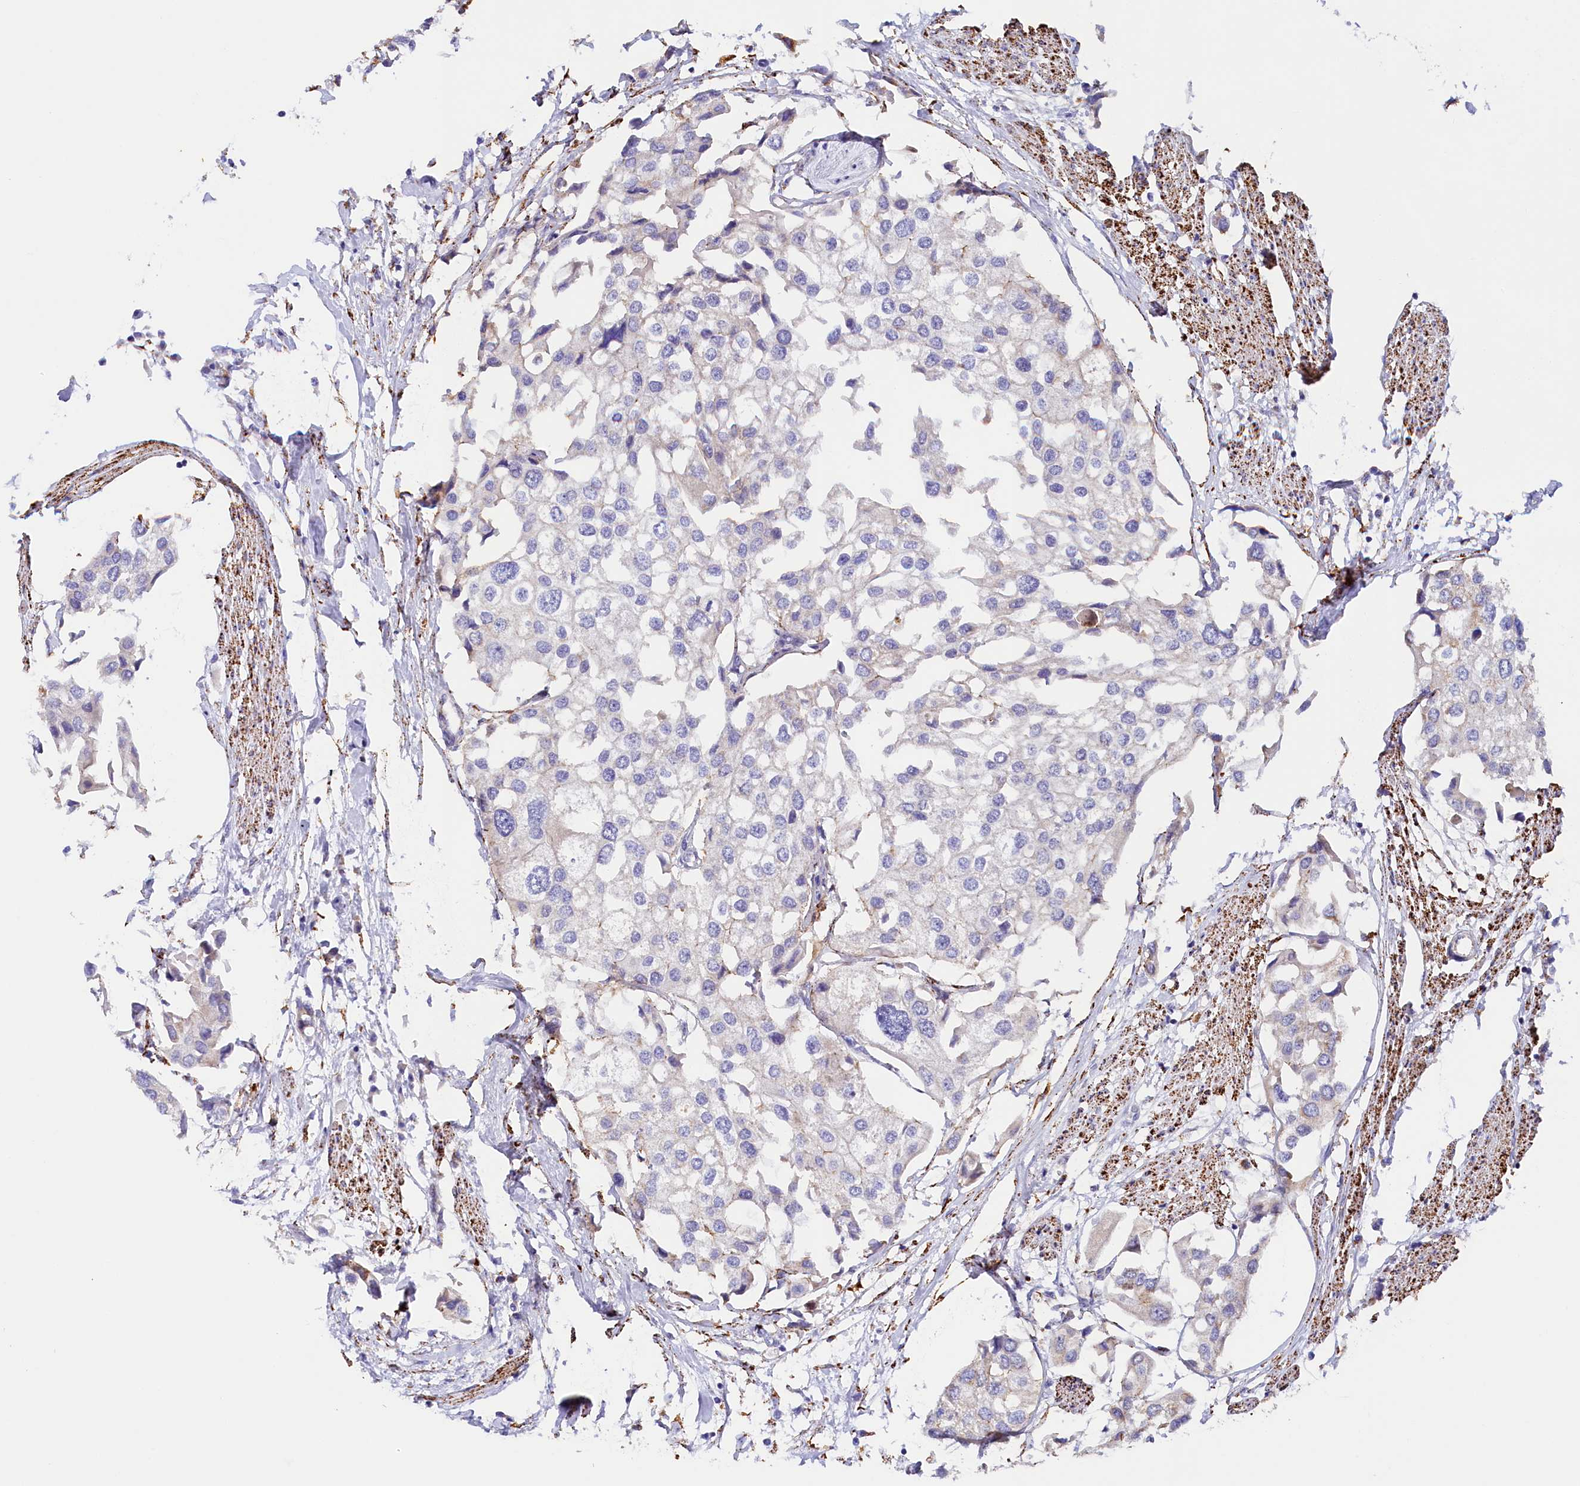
{"staining": {"intensity": "negative", "quantity": "none", "location": "none"}, "tissue": "urothelial cancer", "cell_type": "Tumor cells", "image_type": "cancer", "snomed": [{"axis": "morphology", "description": "Urothelial carcinoma, High grade"}, {"axis": "topography", "description": "Urinary bladder"}], "caption": "A micrograph of urothelial cancer stained for a protein reveals no brown staining in tumor cells.", "gene": "AKTIP", "patient": {"sex": "male", "age": 64}}